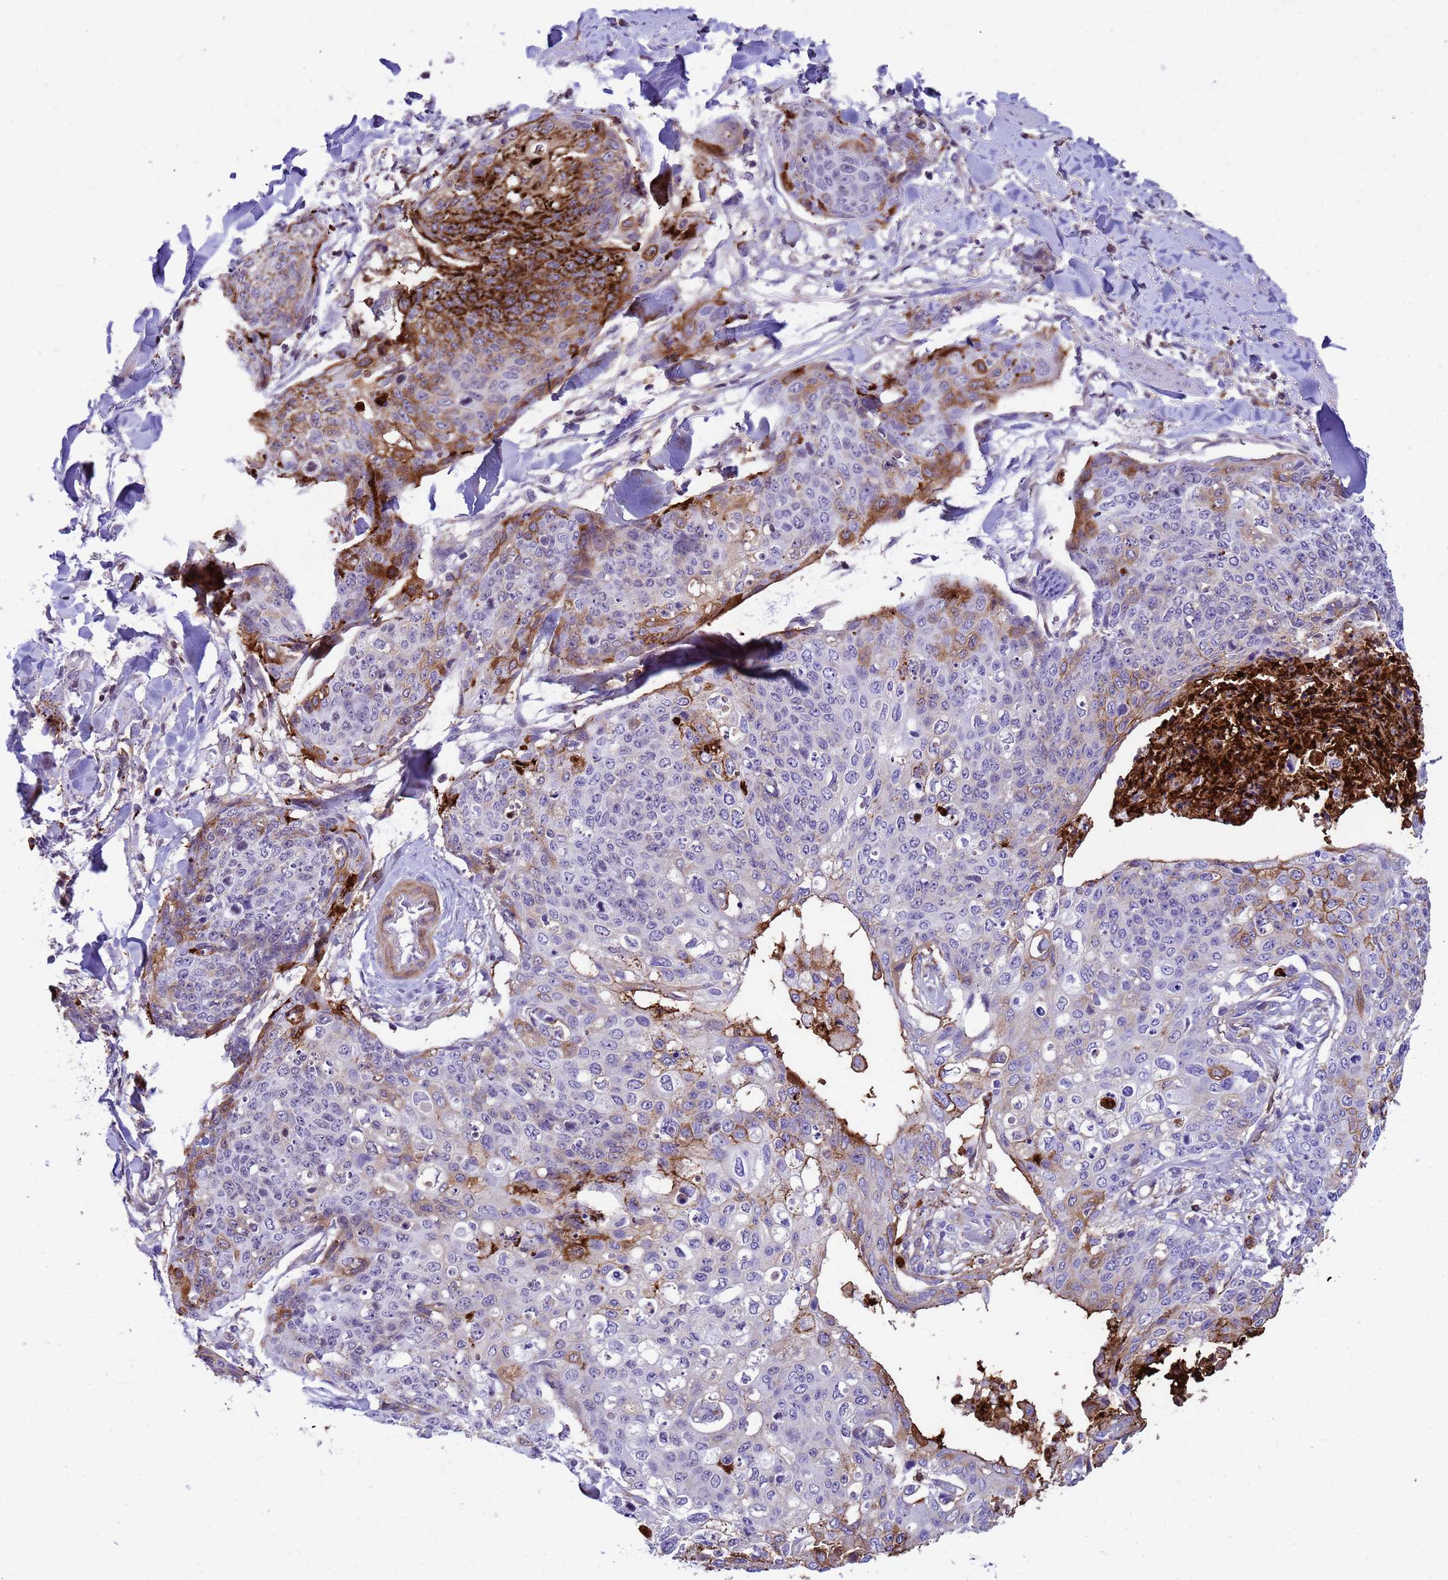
{"staining": {"intensity": "strong", "quantity": "<25%", "location": "cytoplasmic/membranous"}, "tissue": "skin cancer", "cell_type": "Tumor cells", "image_type": "cancer", "snomed": [{"axis": "morphology", "description": "Squamous cell carcinoma, NOS"}, {"axis": "topography", "description": "Skin"}, {"axis": "topography", "description": "Vulva"}], "caption": "Human skin cancer (squamous cell carcinoma) stained for a protein (brown) demonstrates strong cytoplasmic/membranous positive staining in approximately <25% of tumor cells.", "gene": "ORM1", "patient": {"sex": "female", "age": 85}}